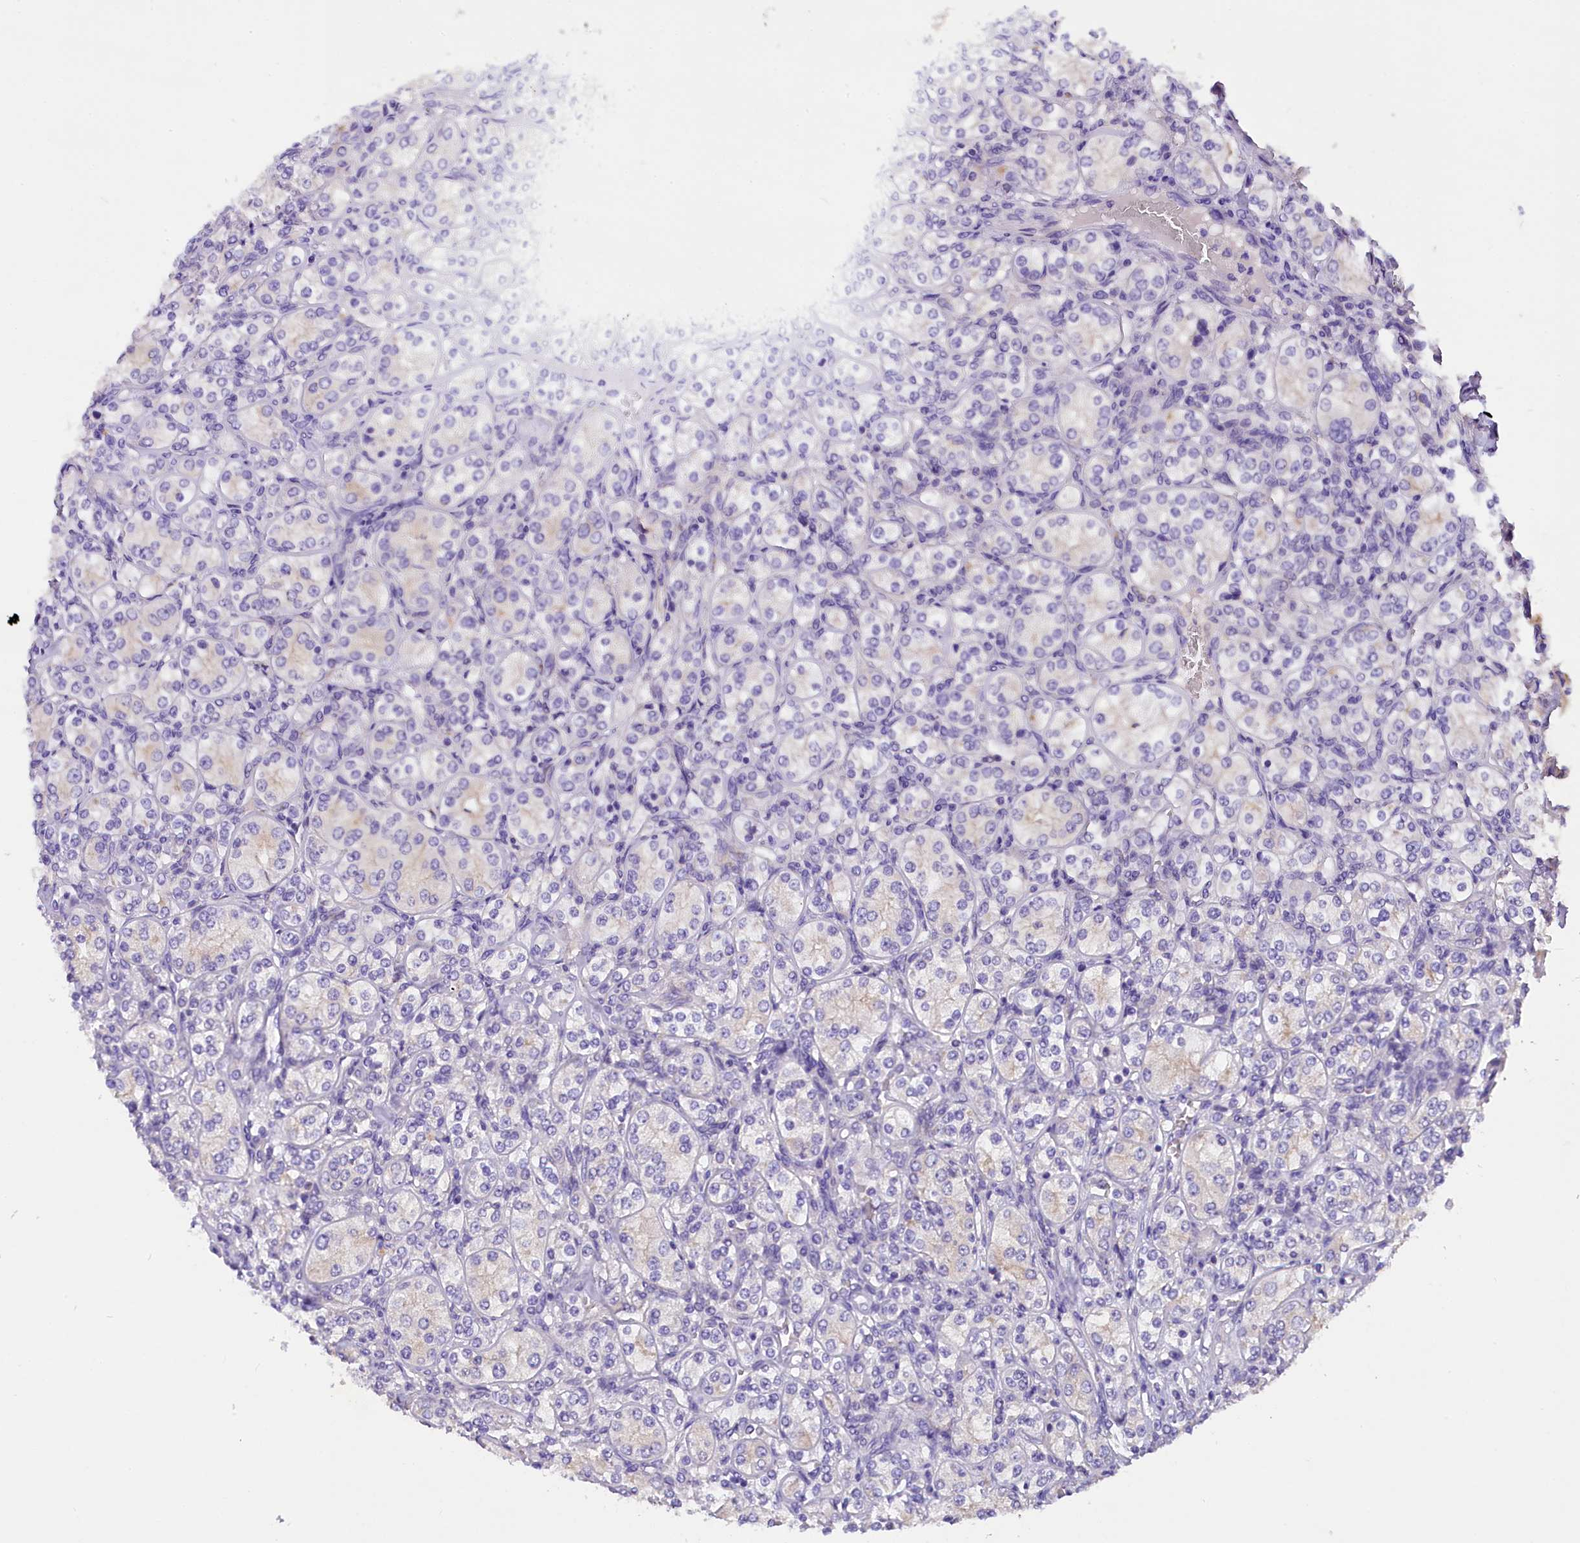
{"staining": {"intensity": "negative", "quantity": "none", "location": "none"}, "tissue": "renal cancer", "cell_type": "Tumor cells", "image_type": "cancer", "snomed": [{"axis": "morphology", "description": "Adenocarcinoma, NOS"}, {"axis": "topography", "description": "Kidney"}], "caption": "Tumor cells are negative for brown protein staining in adenocarcinoma (renal). (DAB IHC with hematoxylin counter stain).", "gene": "AP3B2", "patient": {"sex": "male", "age": 77}}